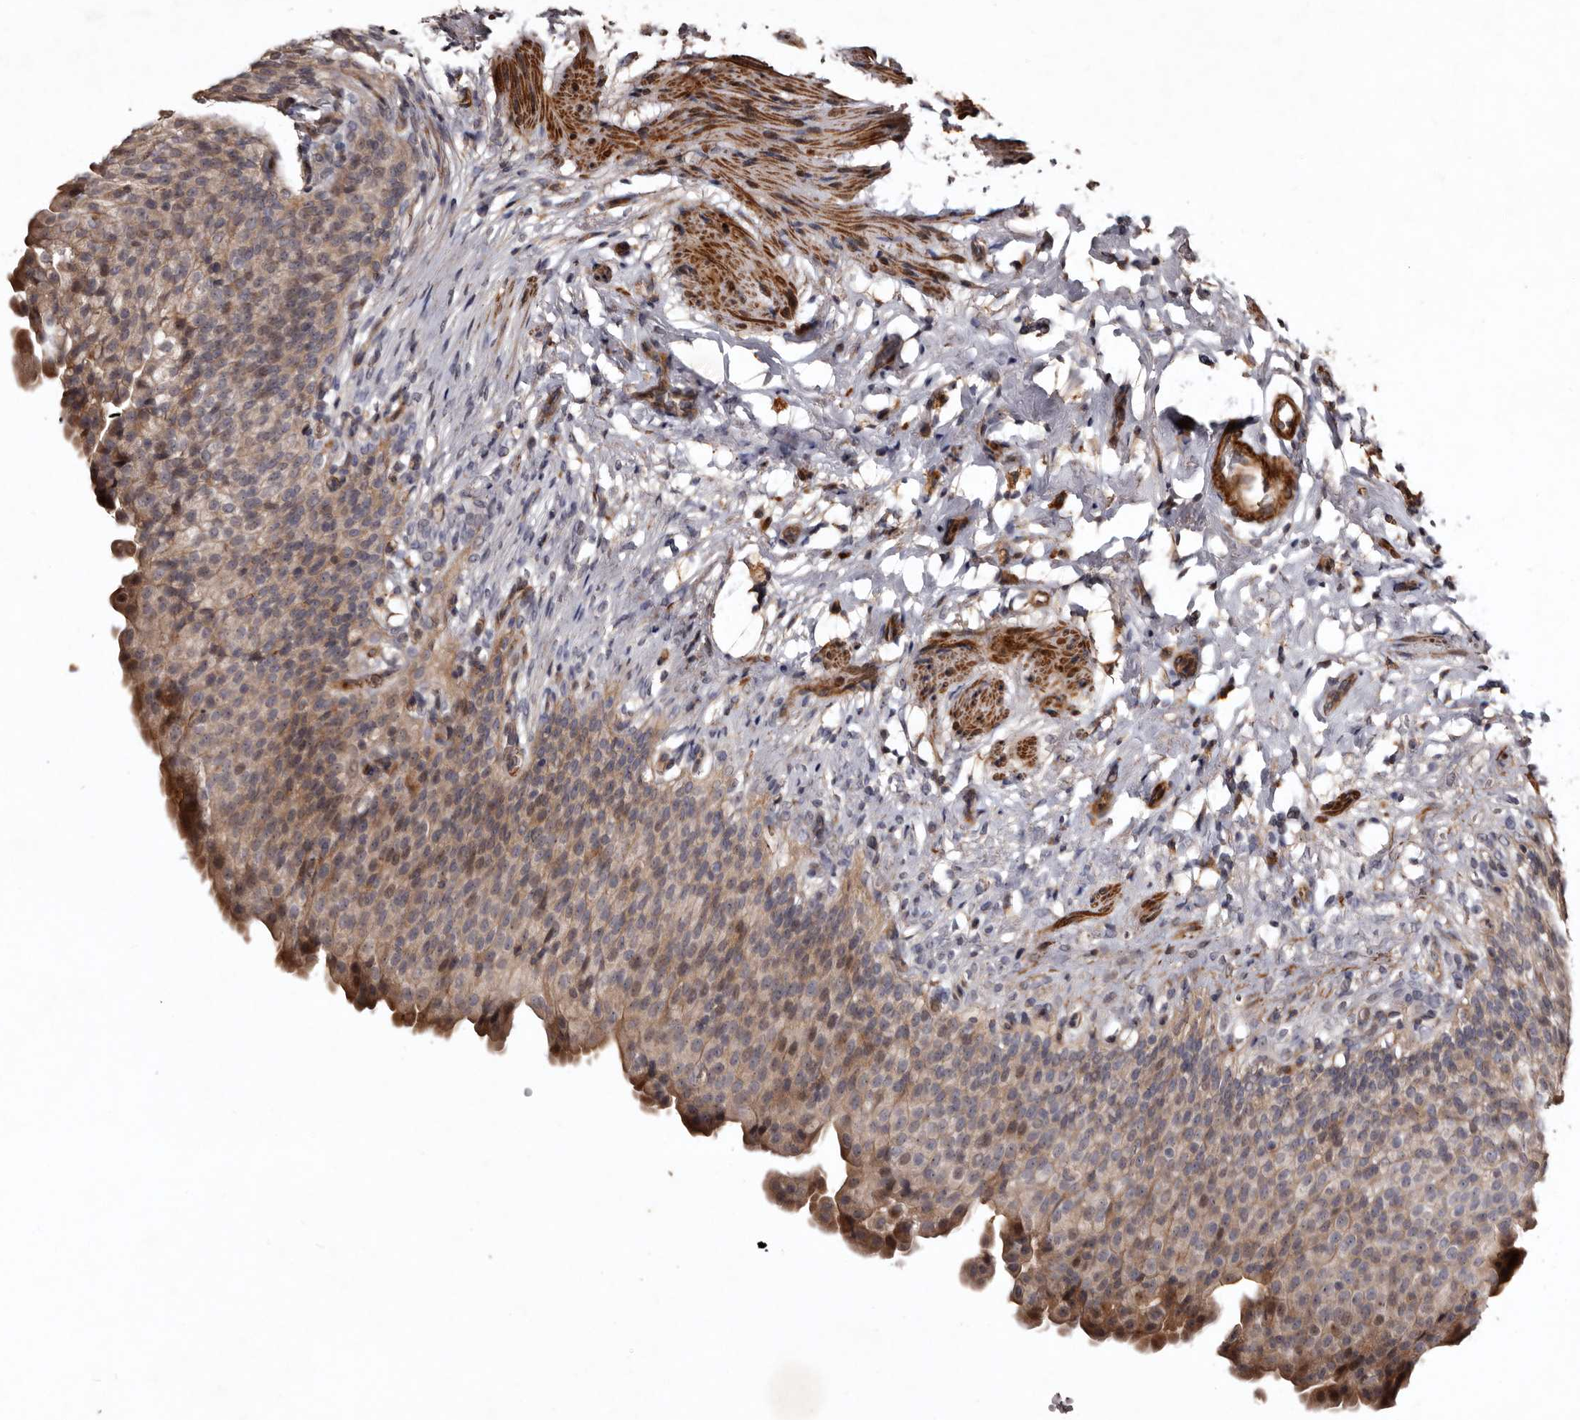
{"staining": {"intensity": "moderate", "quantity": "<25%", "location": "cytoplasmic/membranous"}, "tissue": "urinary bladder", "cell_type": "Urothelial cells", "image_type": "normal", "snomed": [{"axis": "morphology", "description": "Normal tissue, NOS"}, {"axis": "topography", "description": "Urinary bladder"}], "caption": "Moderate cytoplasmic/membranous expression is identified in about <25% of urothelial cells in unremarkable urinary bladder. (Brightfield microscopy of DAB IHC at high magnification).", "gene": "PRKD3", "patient": {"sex": "female", "age": 79}}